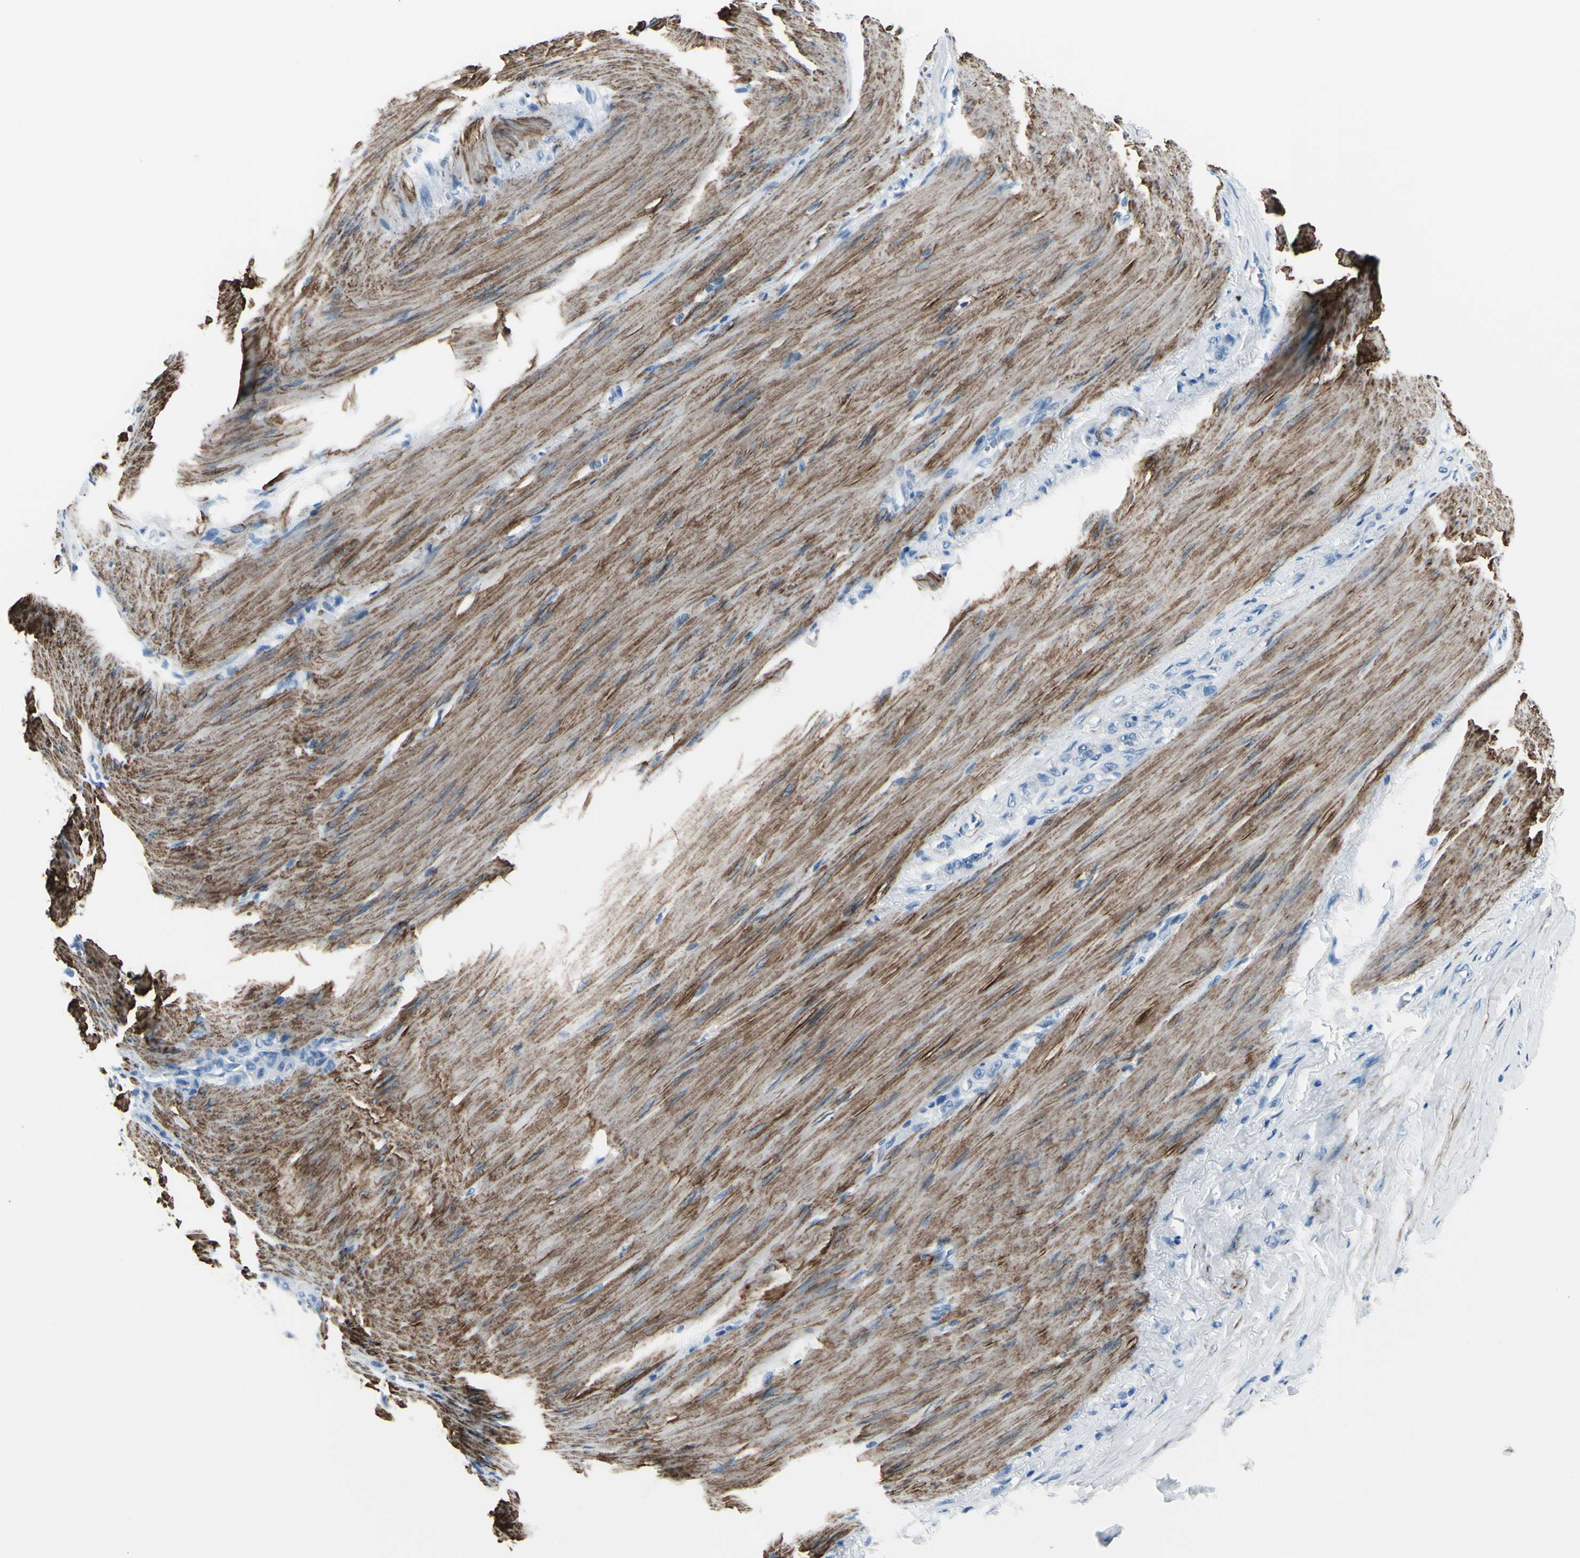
{"staining": {"intensity": "negative", "quantity": "none", "location": "none"}, "tissue": "stomach cancer", "cell_type": "Tumor cells", "image_type": "cancer", "snomed": [{"axis": "morphology", "description": "Adenocarcinoma, NOS"}, {"axis": "topography", "description": "Stomach"}], "caption": "IHC of stomach cancer exhibits no positivity in tumor cells.", "gene": "CDH15", "patient": {"sex": "male", "age": 82}}